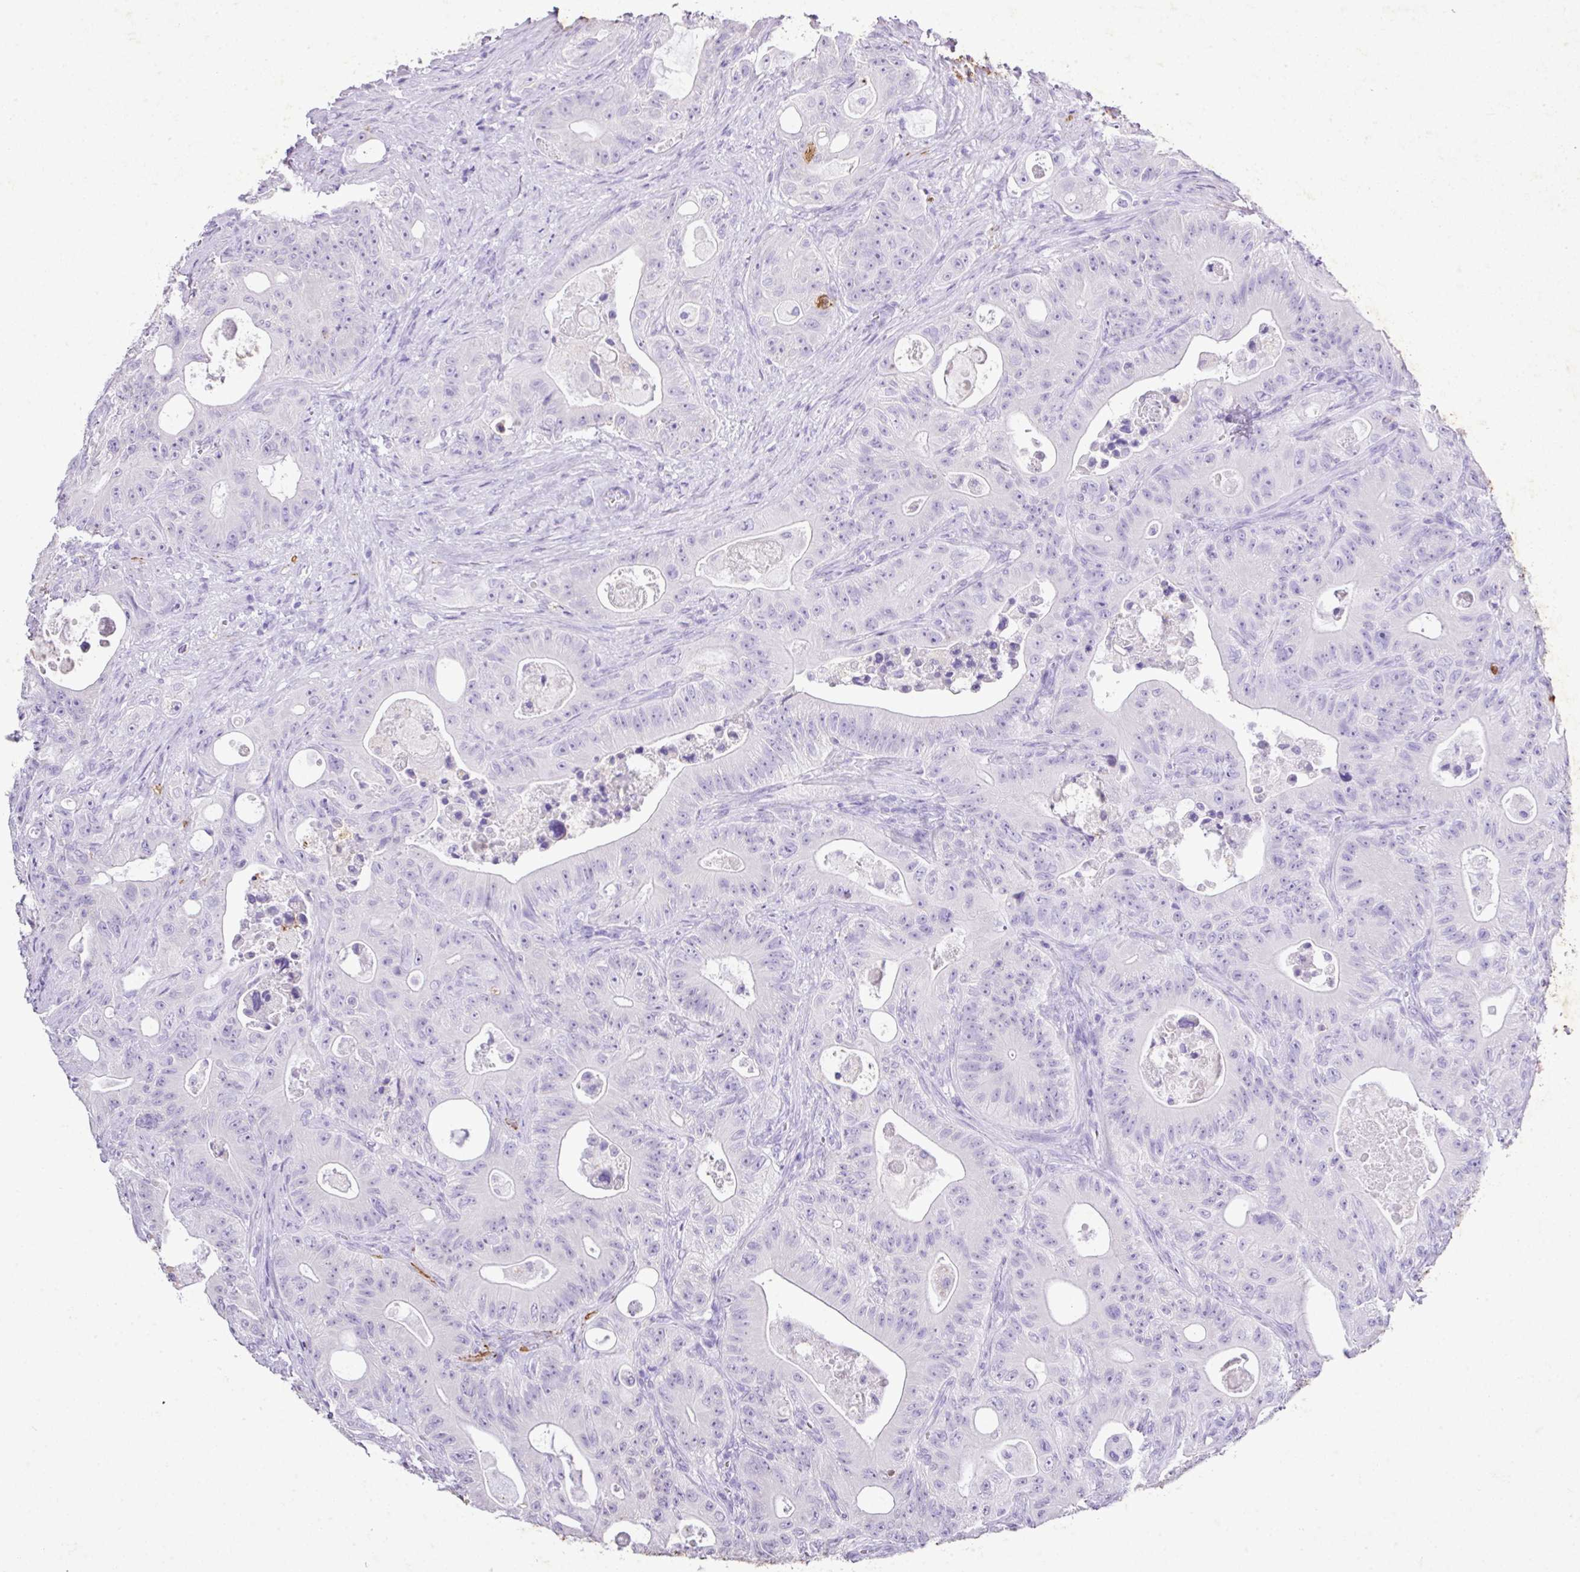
{"staining": {"intensity": "negative", "quantity": "none", "location": "none"}, "tissue": "colorectal cancer", "cell_type": "Tumor cells", "image_type": "cancer", "snomed": [{"axis": "morphology", "description": "Adenocarcinoma, NOS"}, {"axis": "topography", "description": "Colon"}], "caption": "An image of colorectal adenocarcinoma stained for a protein shows no brown staining in tumor cells. (DAB (3,3'-diaminobenzidine) immunohistochemistry visualized using brightfield microscopy, high magnification).", "gene": "KCNJ11", "patient": {"sex": "female", "age": 46}}